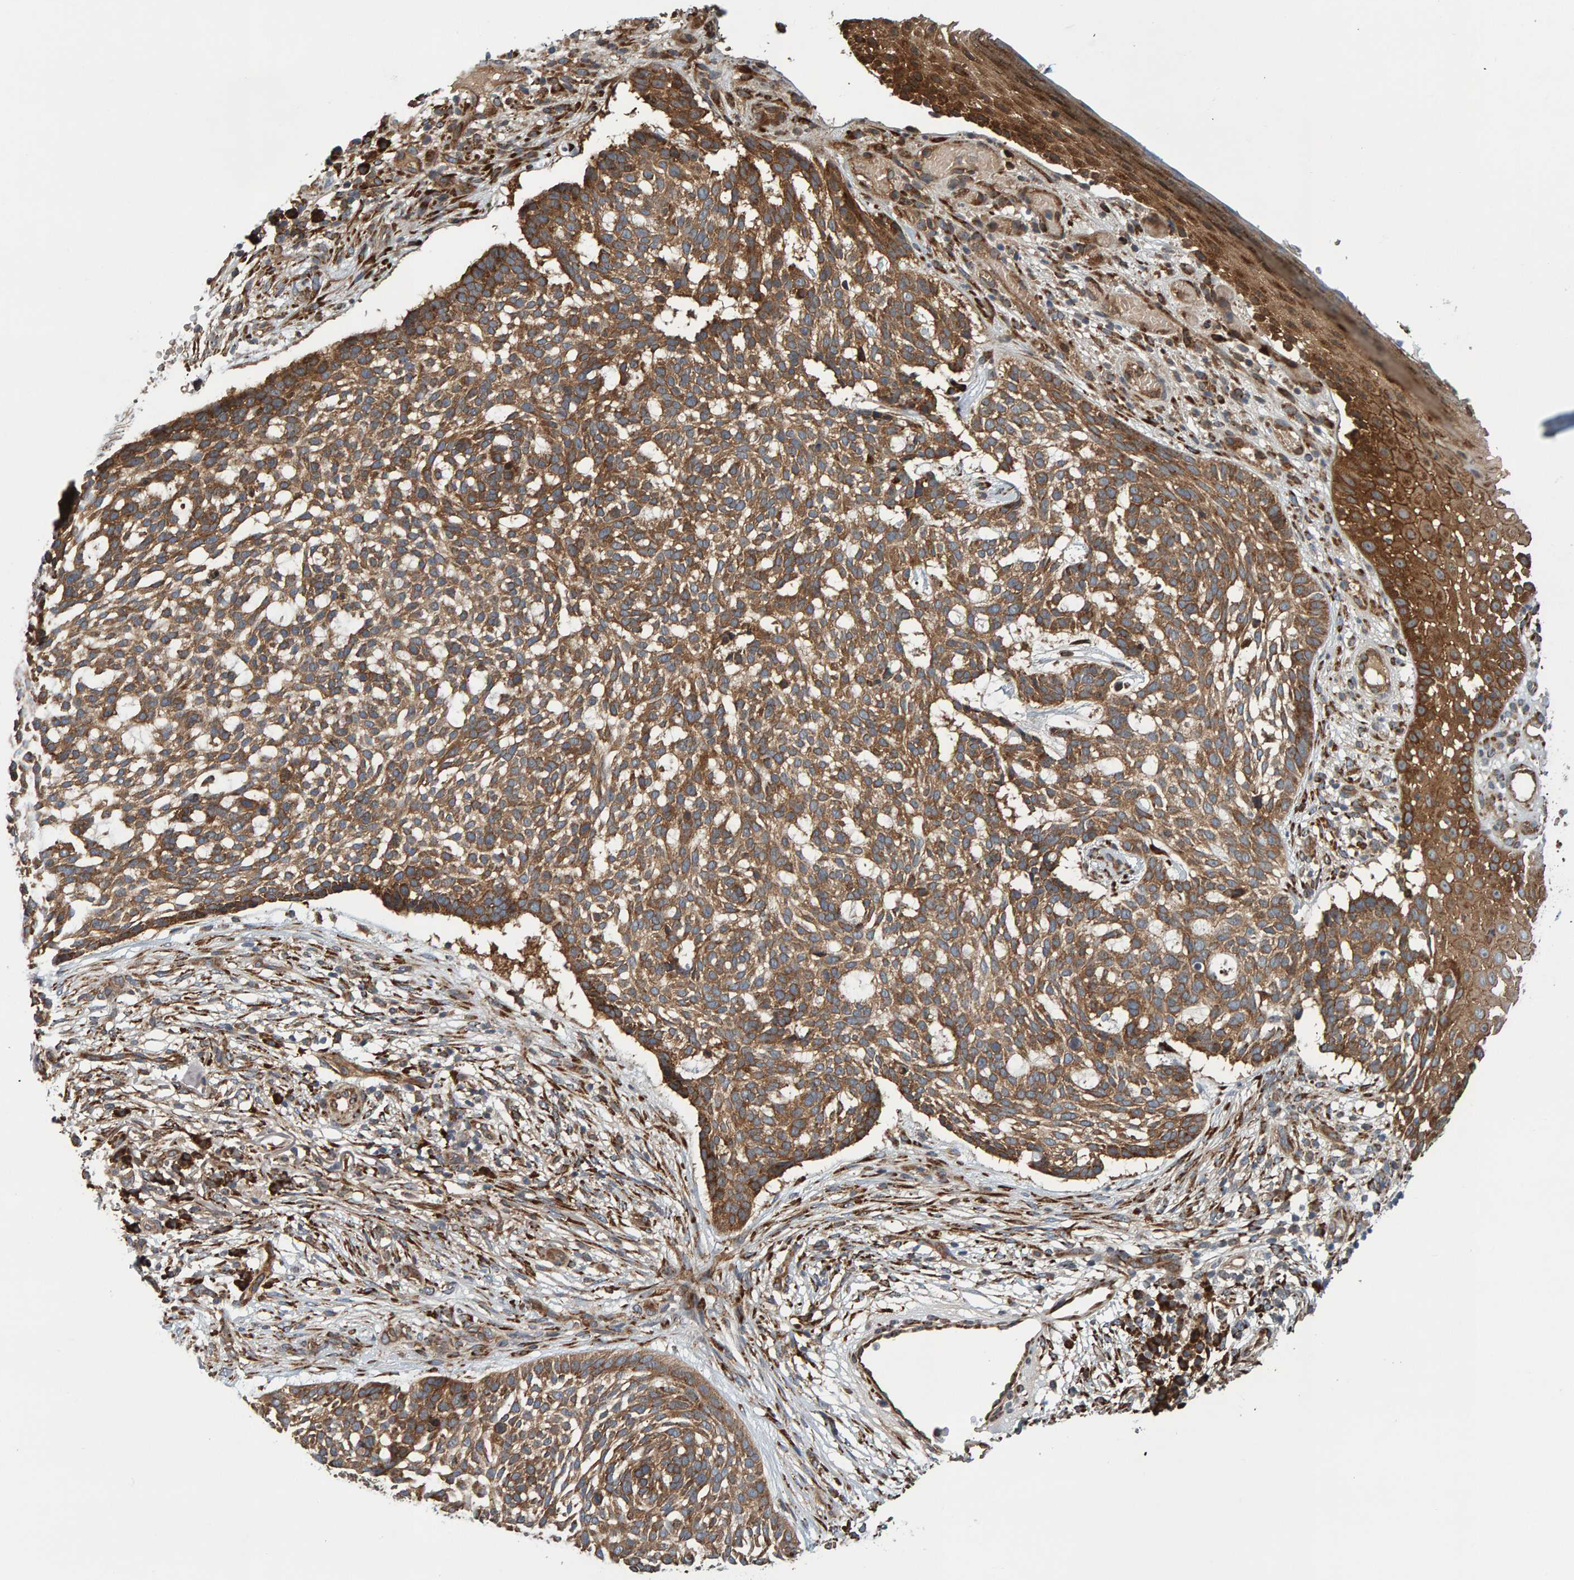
{"staining": {"intensity": "moderate", "quantity": ">75%", "location": "cytoplasmic/membranous"}, "tissue": "skin cancer", "cell_type": "Tumor cells", "image_type": "cancer", "snomed": [{"axis": "morphology", "description": "Basal cell carcinoma"}, {"axis": "topography", "description": "Skin"}], "caption": "A medium amount of moderate cytoplasmic/membranous staining is seen in approximately >75% of tumor cells in skin basal cell carcinoma tissue.", "gene": "BAIAP2", "patient": {"sex": "female", "age": 64}}